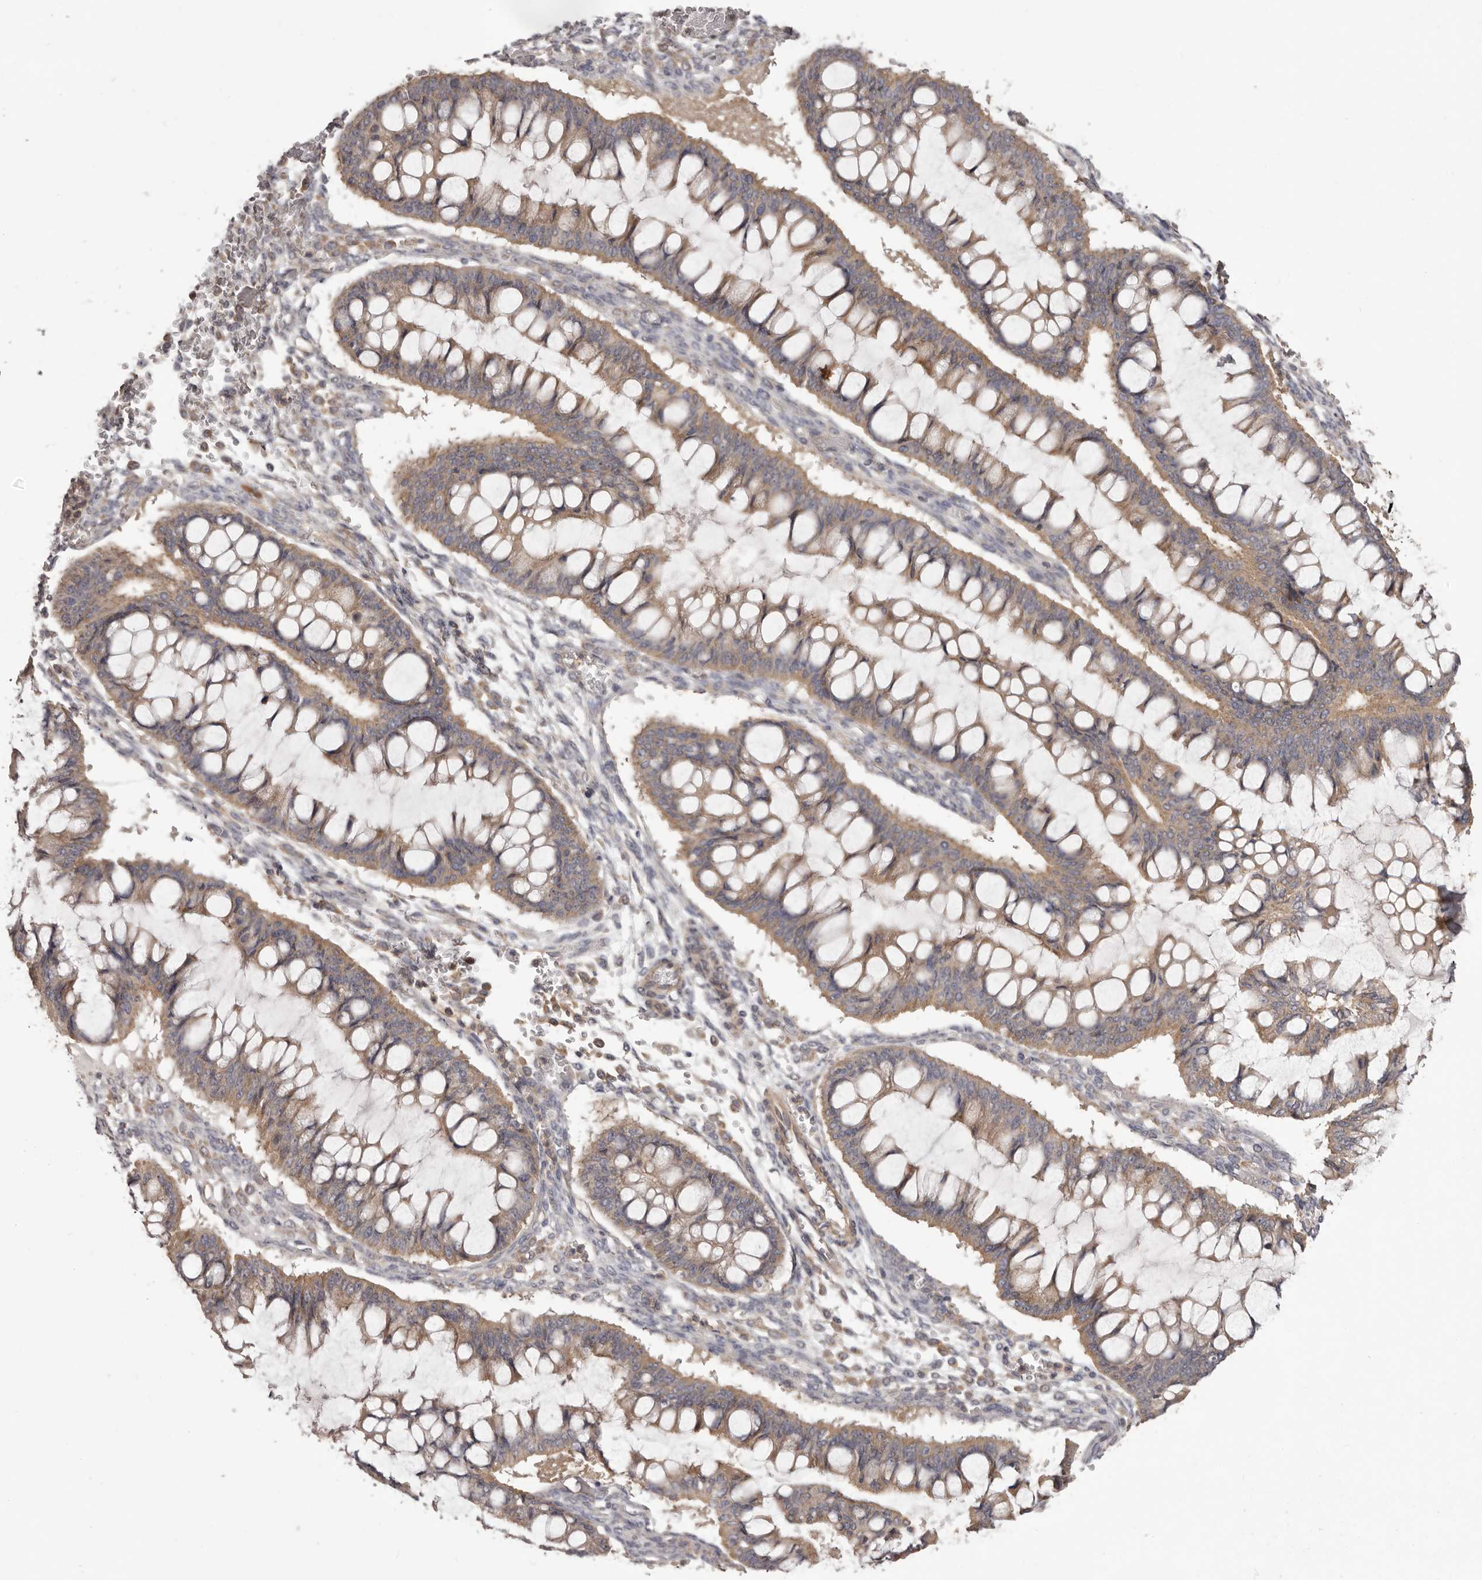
{"staining": {"intensity": "moderate", "quantity": ">75%", "location": "cytoplasmic/membranous"}, "tissue": "ovarian cancer", "cell_type": "Tumor cells", "image_type": "cancer", "snomed": [{"axis": "morphology", "description": "Cystadenocarcinoma, mucinous, NOS"}, {"axis": "topography", "description": "Ovary"}], "caption": "Protein analysis of mucinous cystadenocarcinoma (ovarian) tissue reveals moderate cytoplasmic/membranous positivity in about >75% of tumor cells.", "gene": "HRH1", "patient": {"sex": "female", "age": 73}}